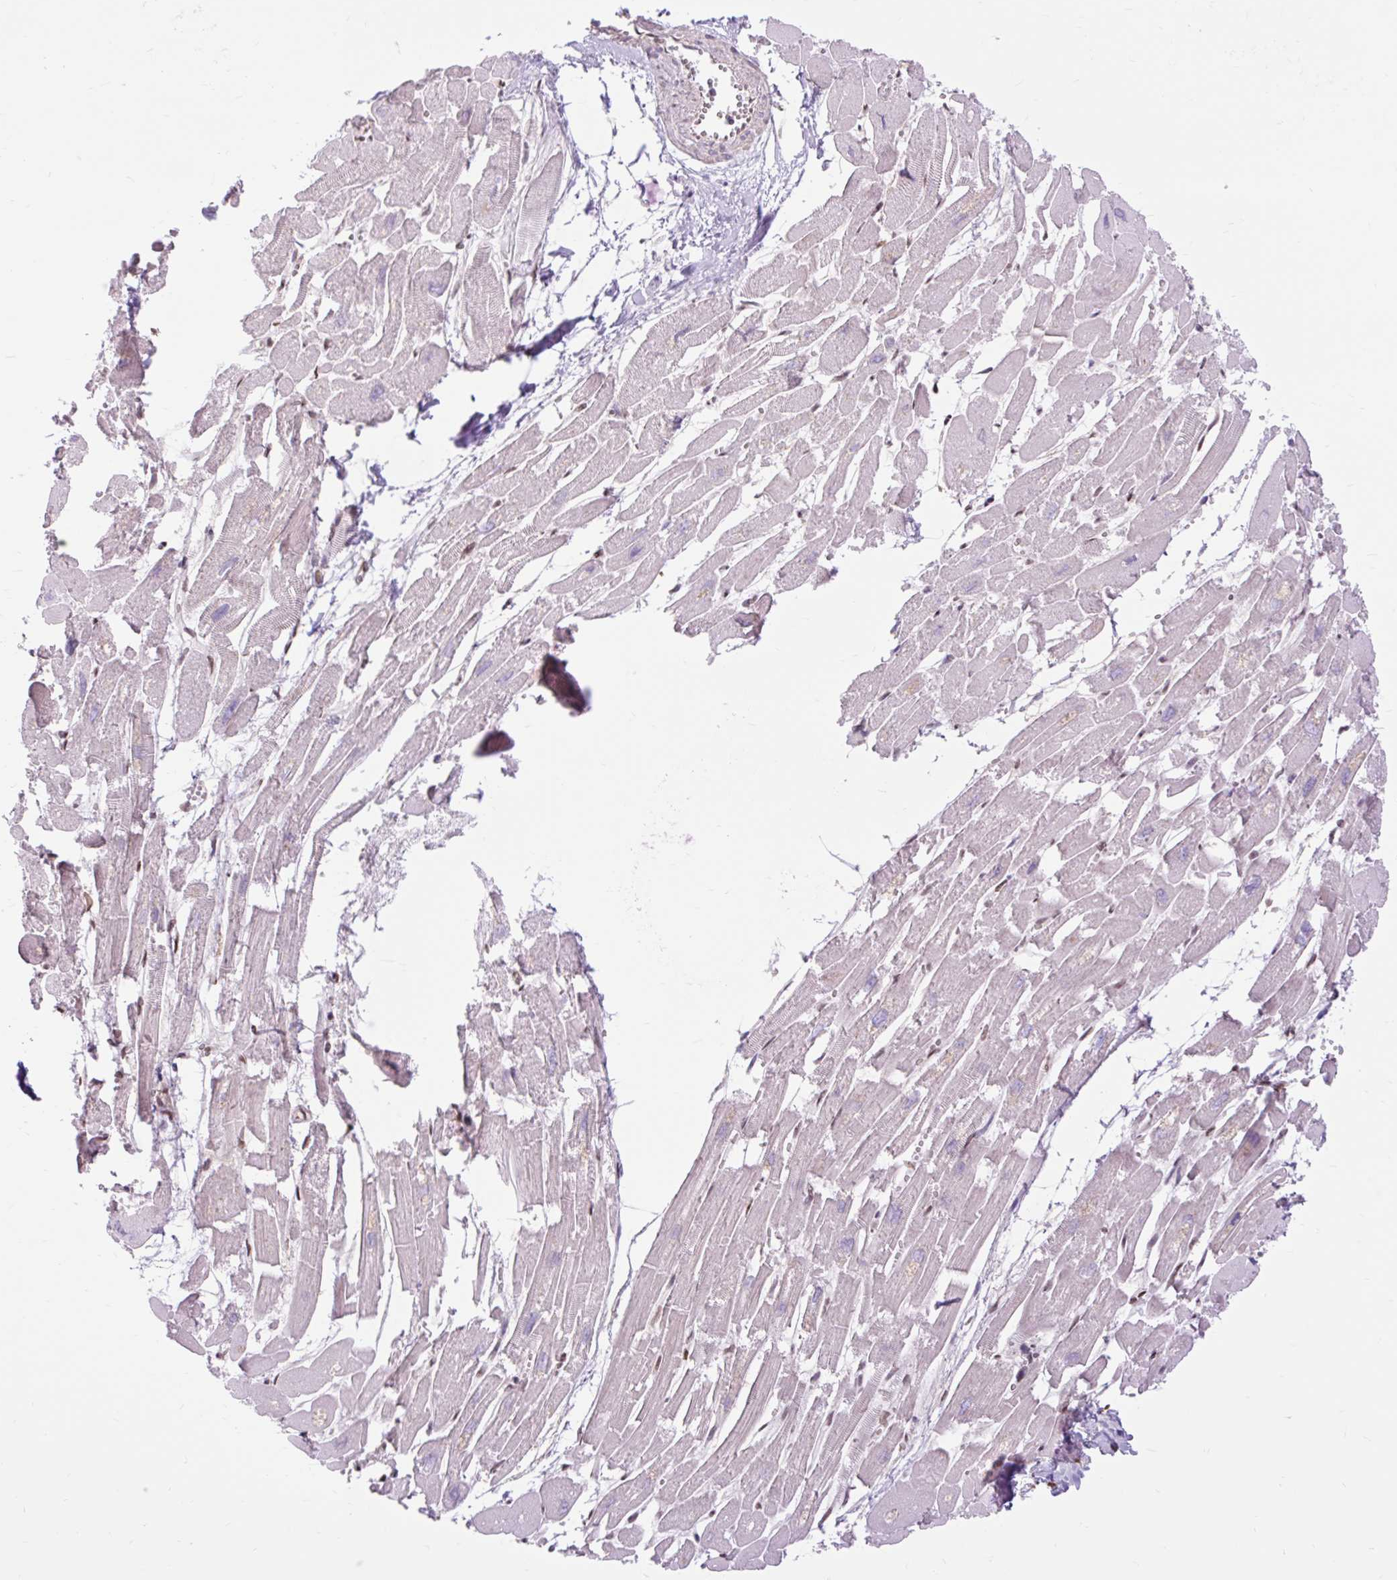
{"staining": {"intensity": "moderate", "quantity": "25%-75%", "location": "nuclear"}, "tissue": "heart muscle", "cell_type": "Cardiomyocytes", "image_type": "normal", "snomed": [{"axis": "morphology", "description": "Normal tissue, NOS"}, {"axis": "topography", "description": "Heart"}], "caption": "The image exhibits staining of benign heart muscle, revealing moderate nuclear protein staining (brown color) within cardiomyocytes. (brown staining indicates protein expression, while blue staining denotes nuclei).", "gene": "ENSG00000261832", "patient": {"sex": "male", "age": 54}}